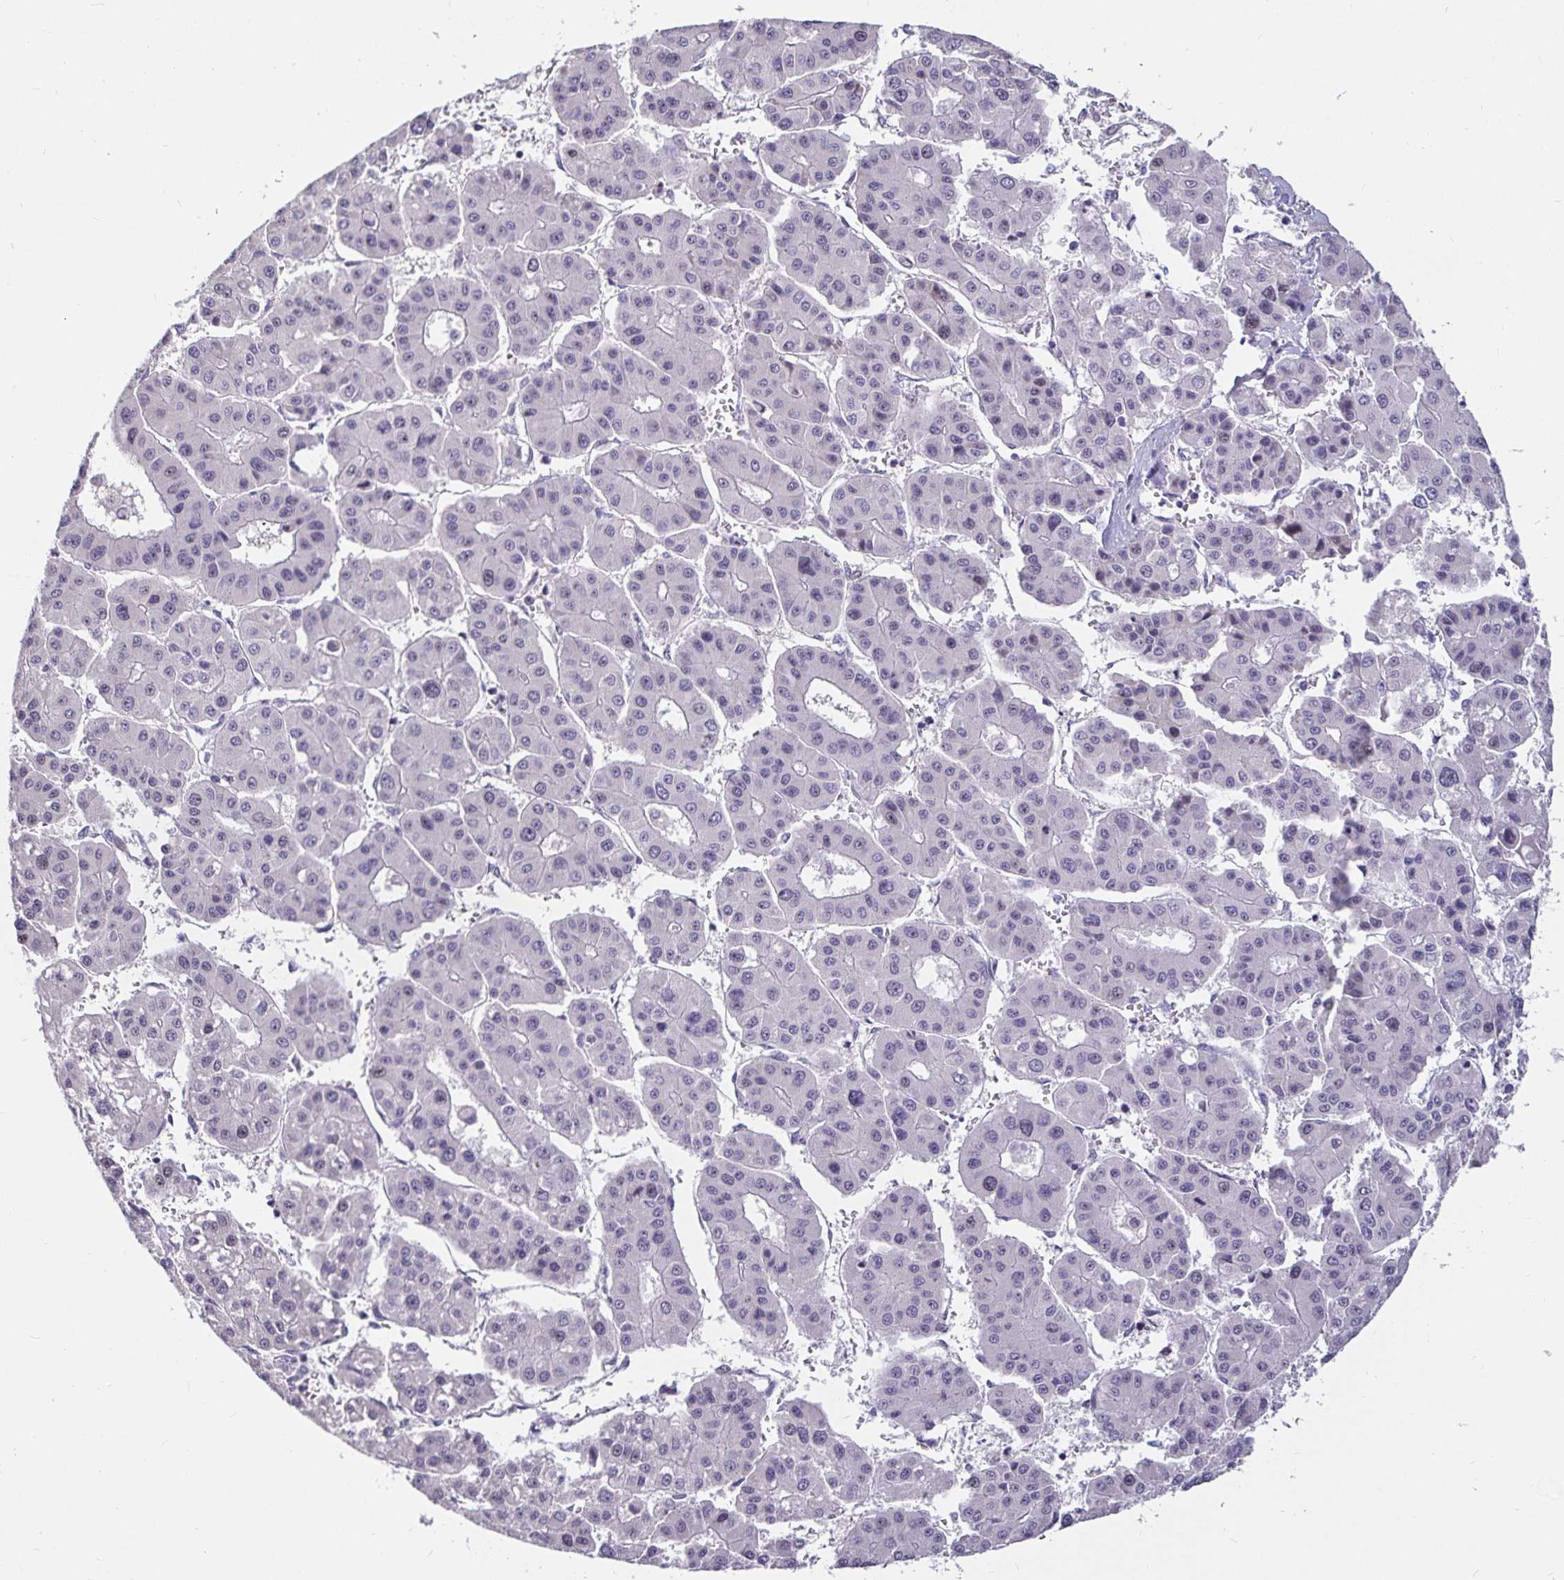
{"staining": {"intensity": "negative", "quantity": "none", "location": "none"}, "tissue": "liver cancer", "cell_type": "Tumor cells", "image_type": "cancer", "snomed": [{"axis": "morphology", "description": "Carcinoma, Hepatocellular, NOS"}, {"axis": "topography", "description": "Liver"}], "caption": "Immunohistochemistry (IHC) histopathology image of human liver cancer (hepatocellular carcinoma) stained for a protein (brown), which displays no positivity in tumor cells.", "gene": "ANLN", "patient": {"sex": "male", "age": 73}}